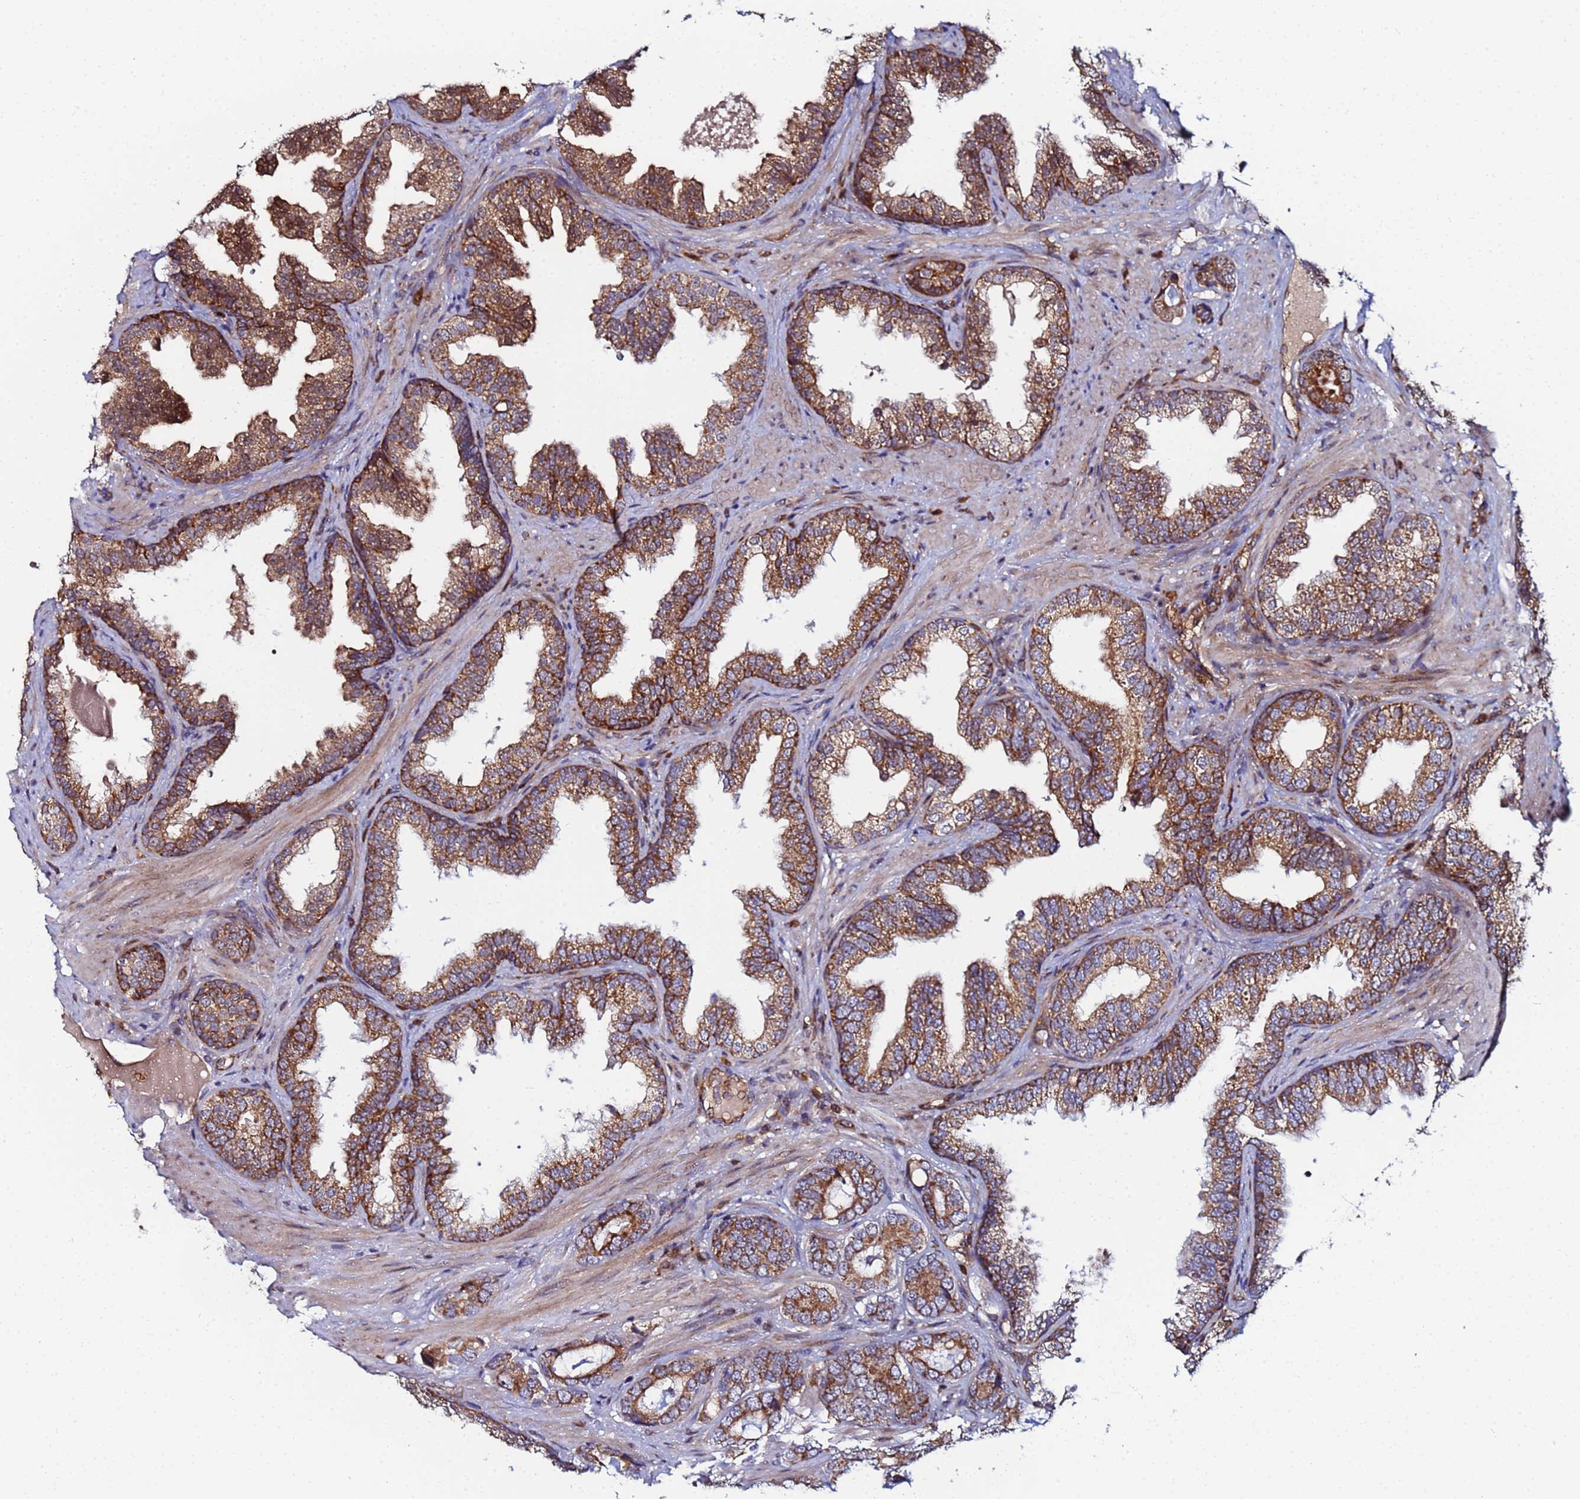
{"staining": {"intensity": "moderate", "quantity": ">75%", "location": "cytoplasmic/membranous"}, "tissue": "prostate cancer", "cell_type": "Tumor cells", "image_type": "cancer", "snomed": [{"axis": "morphology", "description": "Adenocarcinoma, High grade"}, {"axis": "topography", "description": "Prostate"}], "caption": "There is medium levels of moderate cytoplasmic/membranous staining in tumor cells of prostate cancer, as demonstrated by immunohistochemical staining (brown color).", "gene": "CCDC127", "patient": {"sex": "male", "age": 71}}